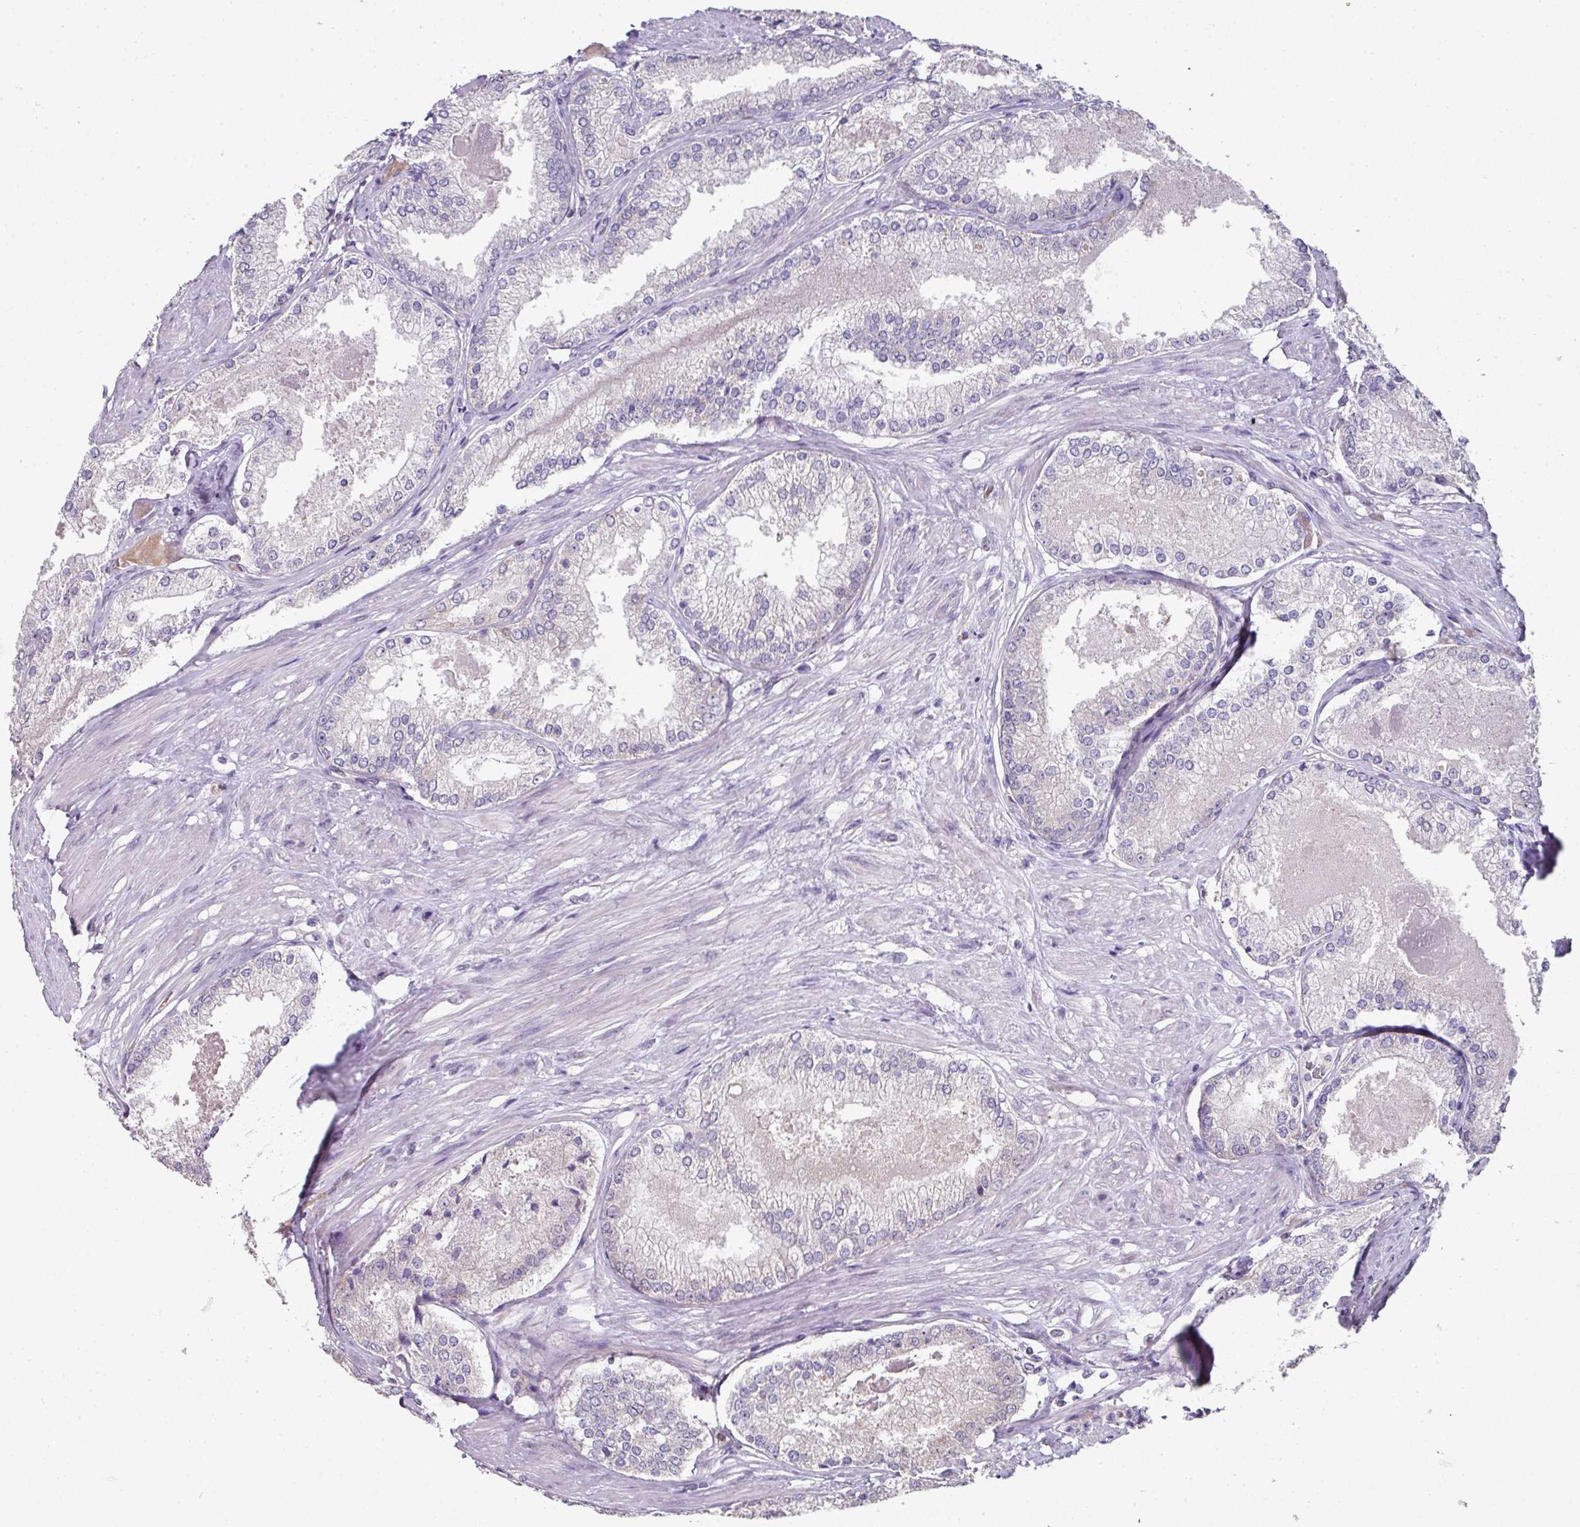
{"staining": {"intensity": "negative", "quantity": "none", "location": "none"}, "tissue": "prostate cancer", "cell_type": "Tumor cells", "image_type": "cancer", "snomed": [{"axis": "morphology", "description": "Adenocarcinoma, Low grade"}, {"axis": "topography", "description": "Prostate"}], "caption": "High power microscopy image of an IHC histopathology image of prostate cancer, revealing no significant expression in tumor cells. The staining was performed using DAB to visualize the protein expression in brown, while the nuclei were stained in blue with hematoxylin (Magnification: 20x).", "gene": "ANKRD18A", "patient": {"sex": "male", "age": 68}}